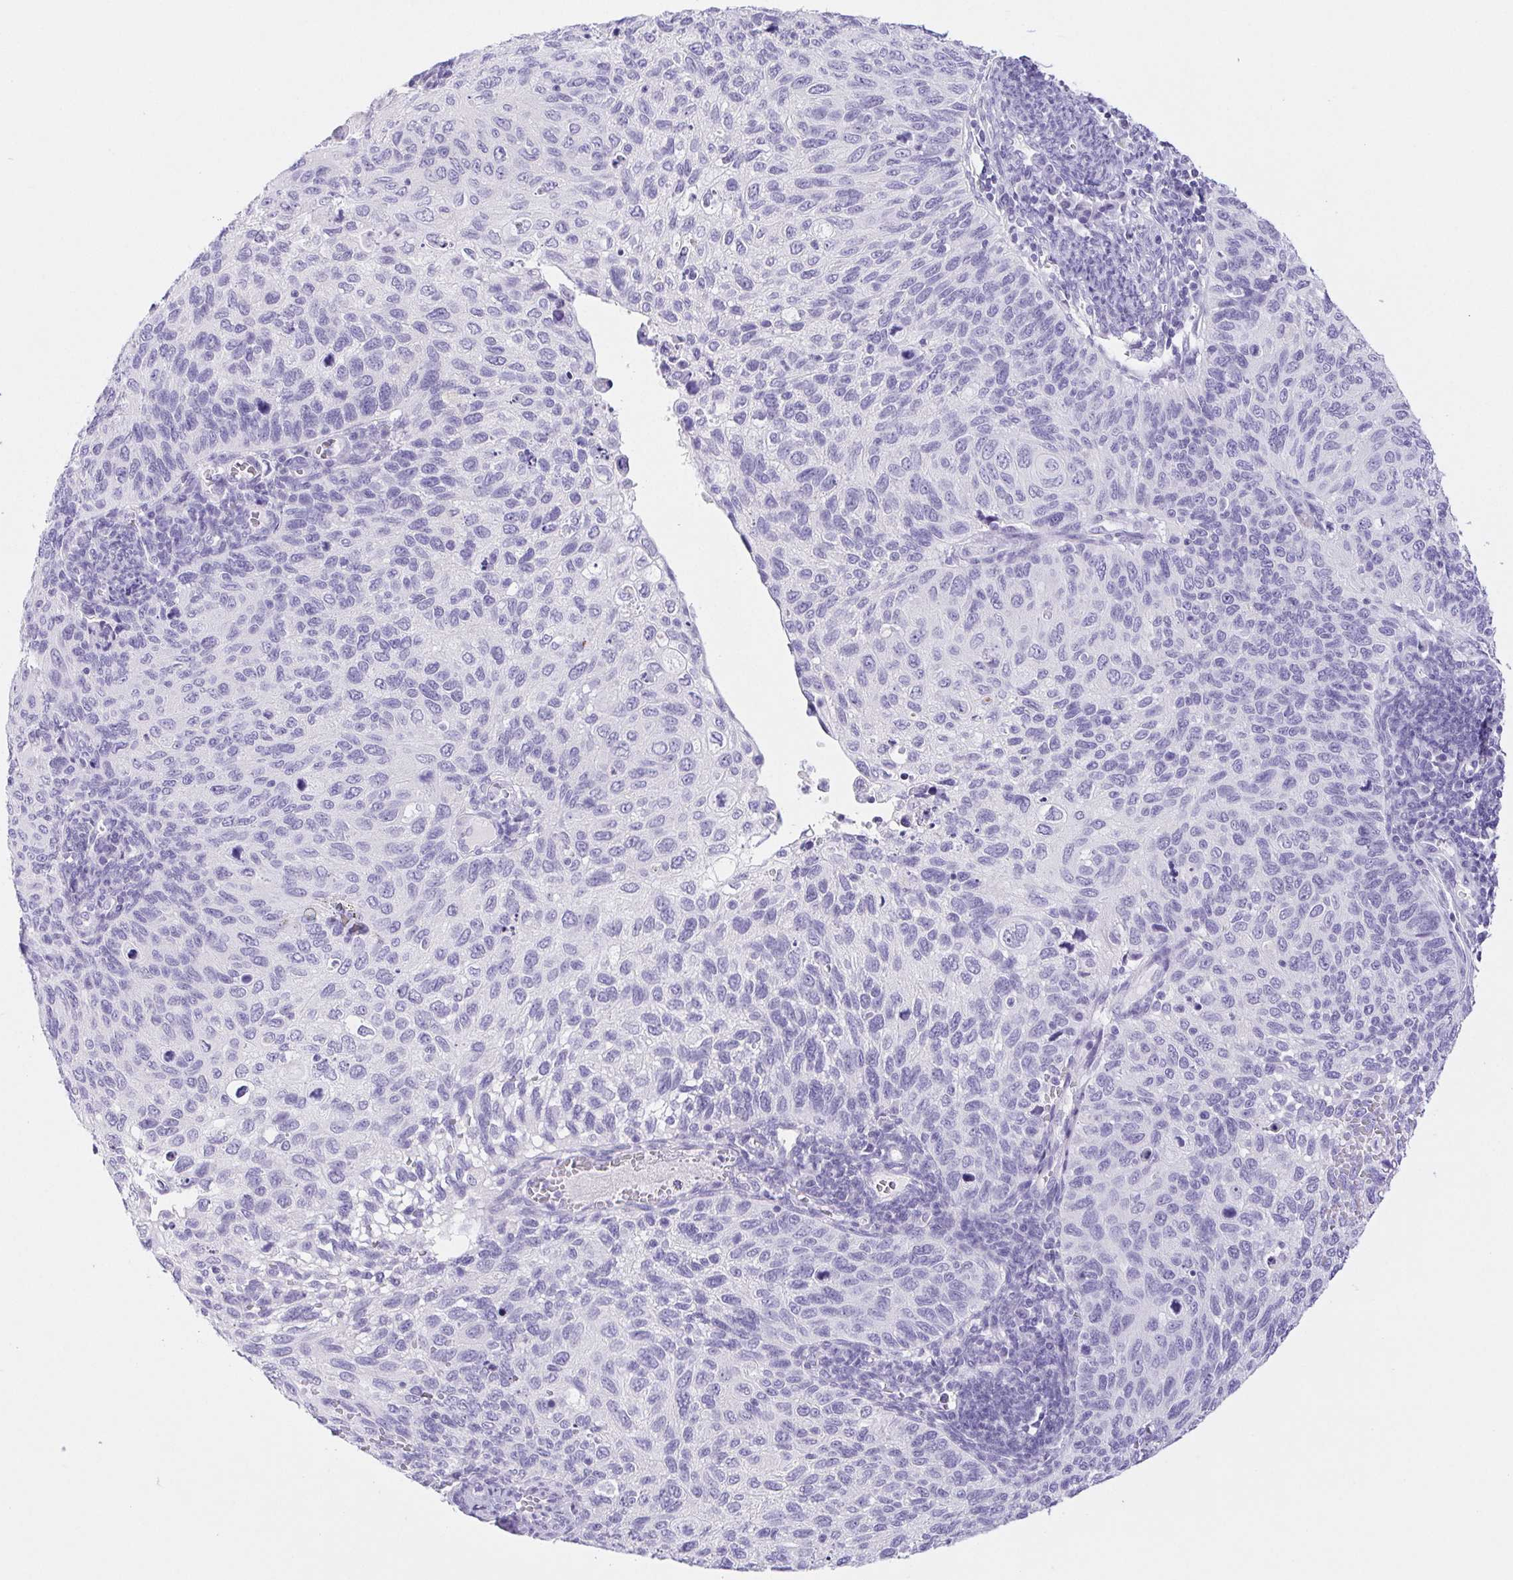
{"staining": {"intensity": "negative", "quantity": "none", "location": "none"}, "tissue": "cervical cancer", "cell_type": "Tumor cells", "image_type": "cancer", "snomed": [{"axis": "morphology", "description": "Squamous cell carcinoma, NOS"}, {"axis": "topography", "description": "Cervix"}], "caption": "DAB (3,3'-diaminobenzidine) immunohistochemical staining of human squamous cell carcinoma (cervical) exhibits no significant positivity in tumor cells.", "gene": "PNLIP", "patient": {"sex": "female", "age": 70}}